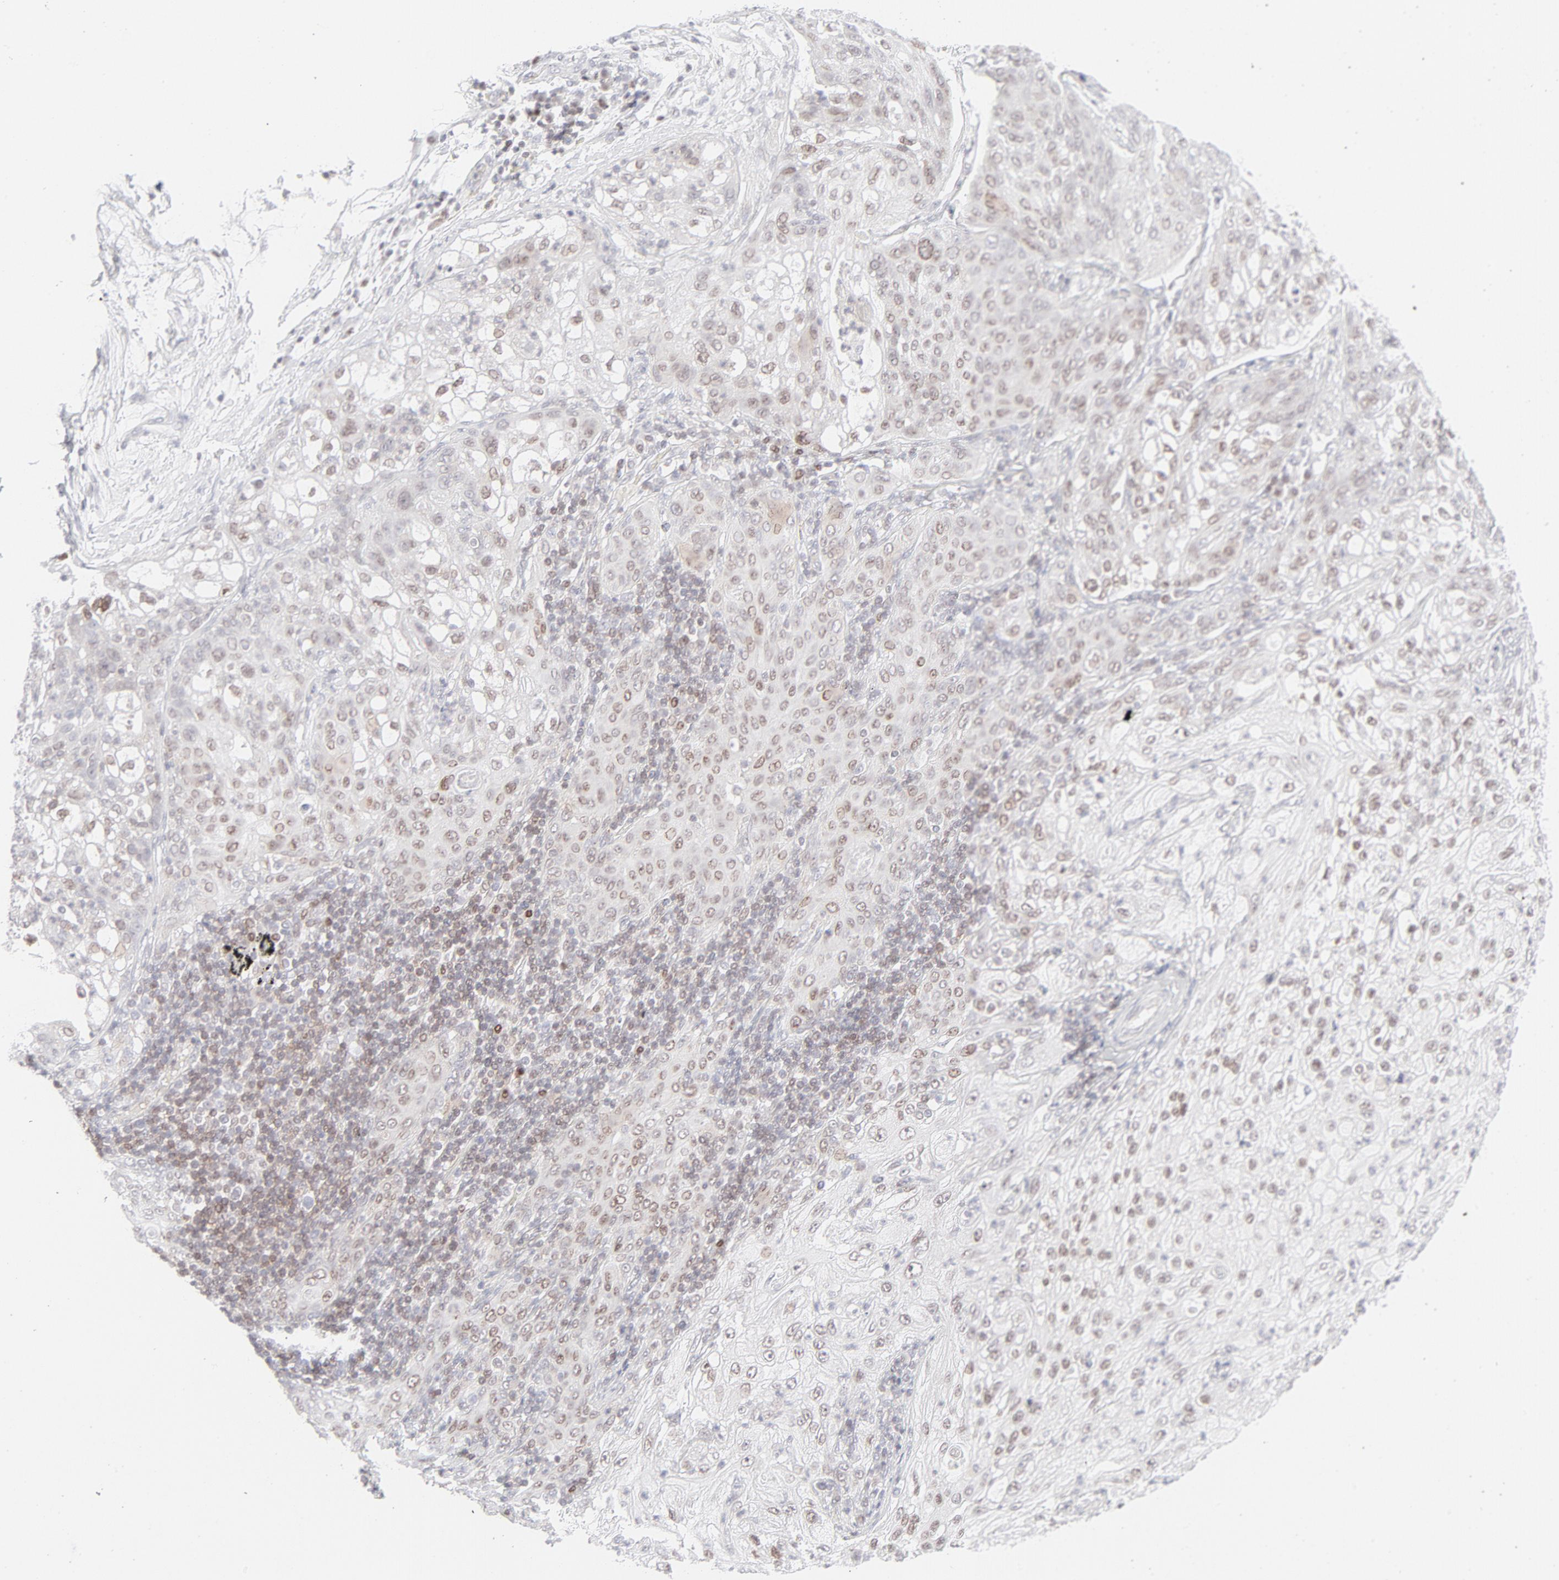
{"staining": {"intensity": "weak", "quantity": "25%-75%", "location": "nuclear"}, "tissue": "lung cancer", "cell_type": "Tumor cells", "image_type": "cancer", "snomed": [{"axis": "morphology", "description": "Inflammation, NOS"}, {"axis": "morphology", "description": "Squamous cell carcinoma, NOS"}, {"axis": "topography", "description": "Lymph node"}, {"axis": "topography", "description": "Soft tissue"}, {"axis": "topography", "description": "Lung"}], "caption": "Immunohistochemistry staining of lung cancer, which displays low levels of weak nuclear expression in approximately 25%-75% of tumor cells indicating weak nuclear protein expression. The staining was performed using DAB (brown) for protein detection and nuclei were counterstained in hematoxylin (blue).", "gene": "PRKCB", "patient": {"sex": "male", "age": 66}}